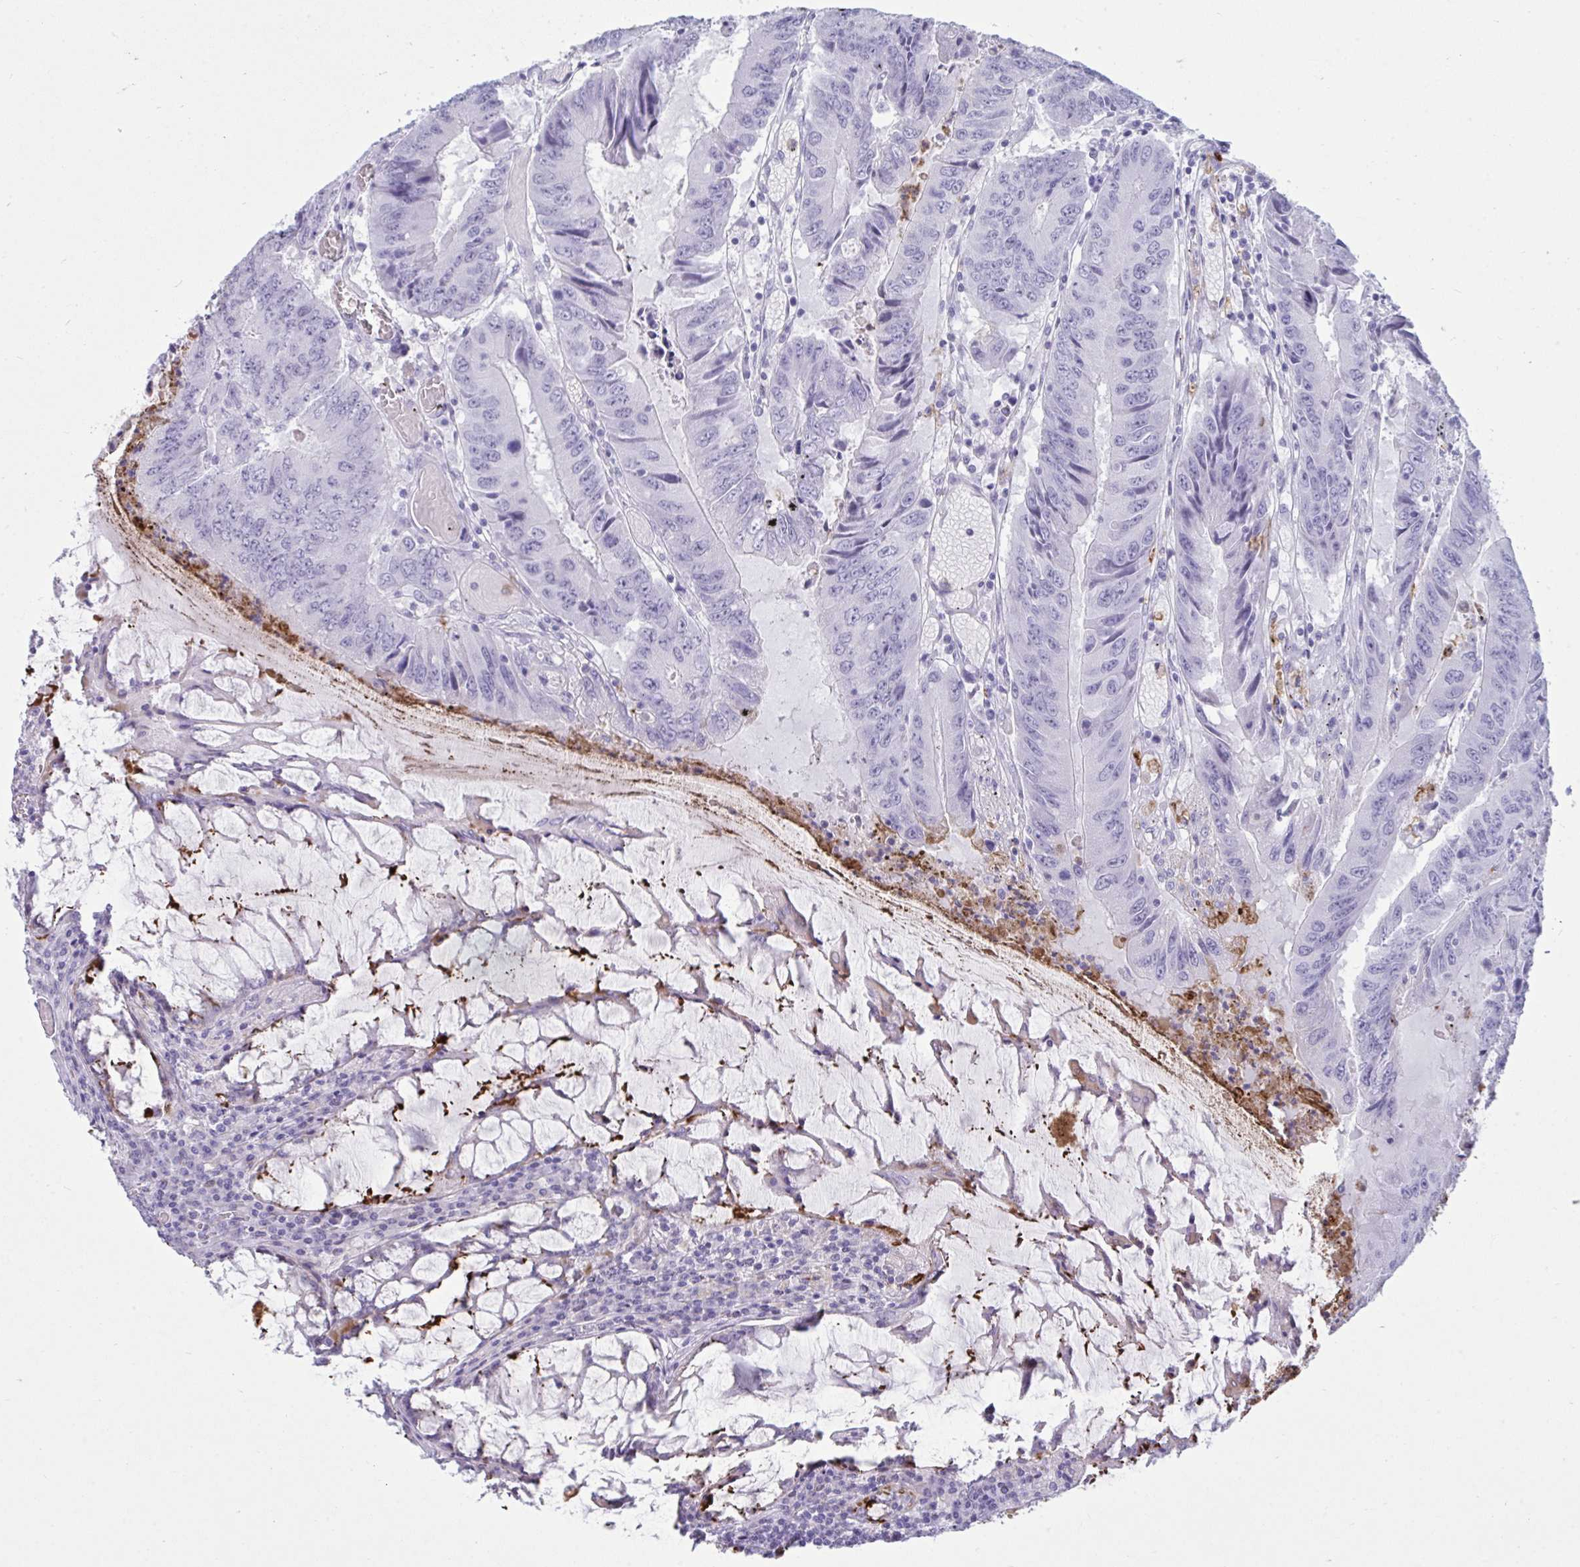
{"staining": {"intensity": "negative", "quantity": "none", "location": "none"}, "tissue": "colorectal cancer", "cell_type": "Tumor cells", "image_type": "cancer", "snomed": [{"axis": "morphology", "description": "Adenocarcinoma, NOS"}, {"axis": "topography", "description": "Colon"}], "caption": "Colorectal cancer stained for a protein using immunohistochemistry demonstrates no staining tumor cells.", "gene": "ARHGAP42", "patient": {"sex": "male", "age": 53}}